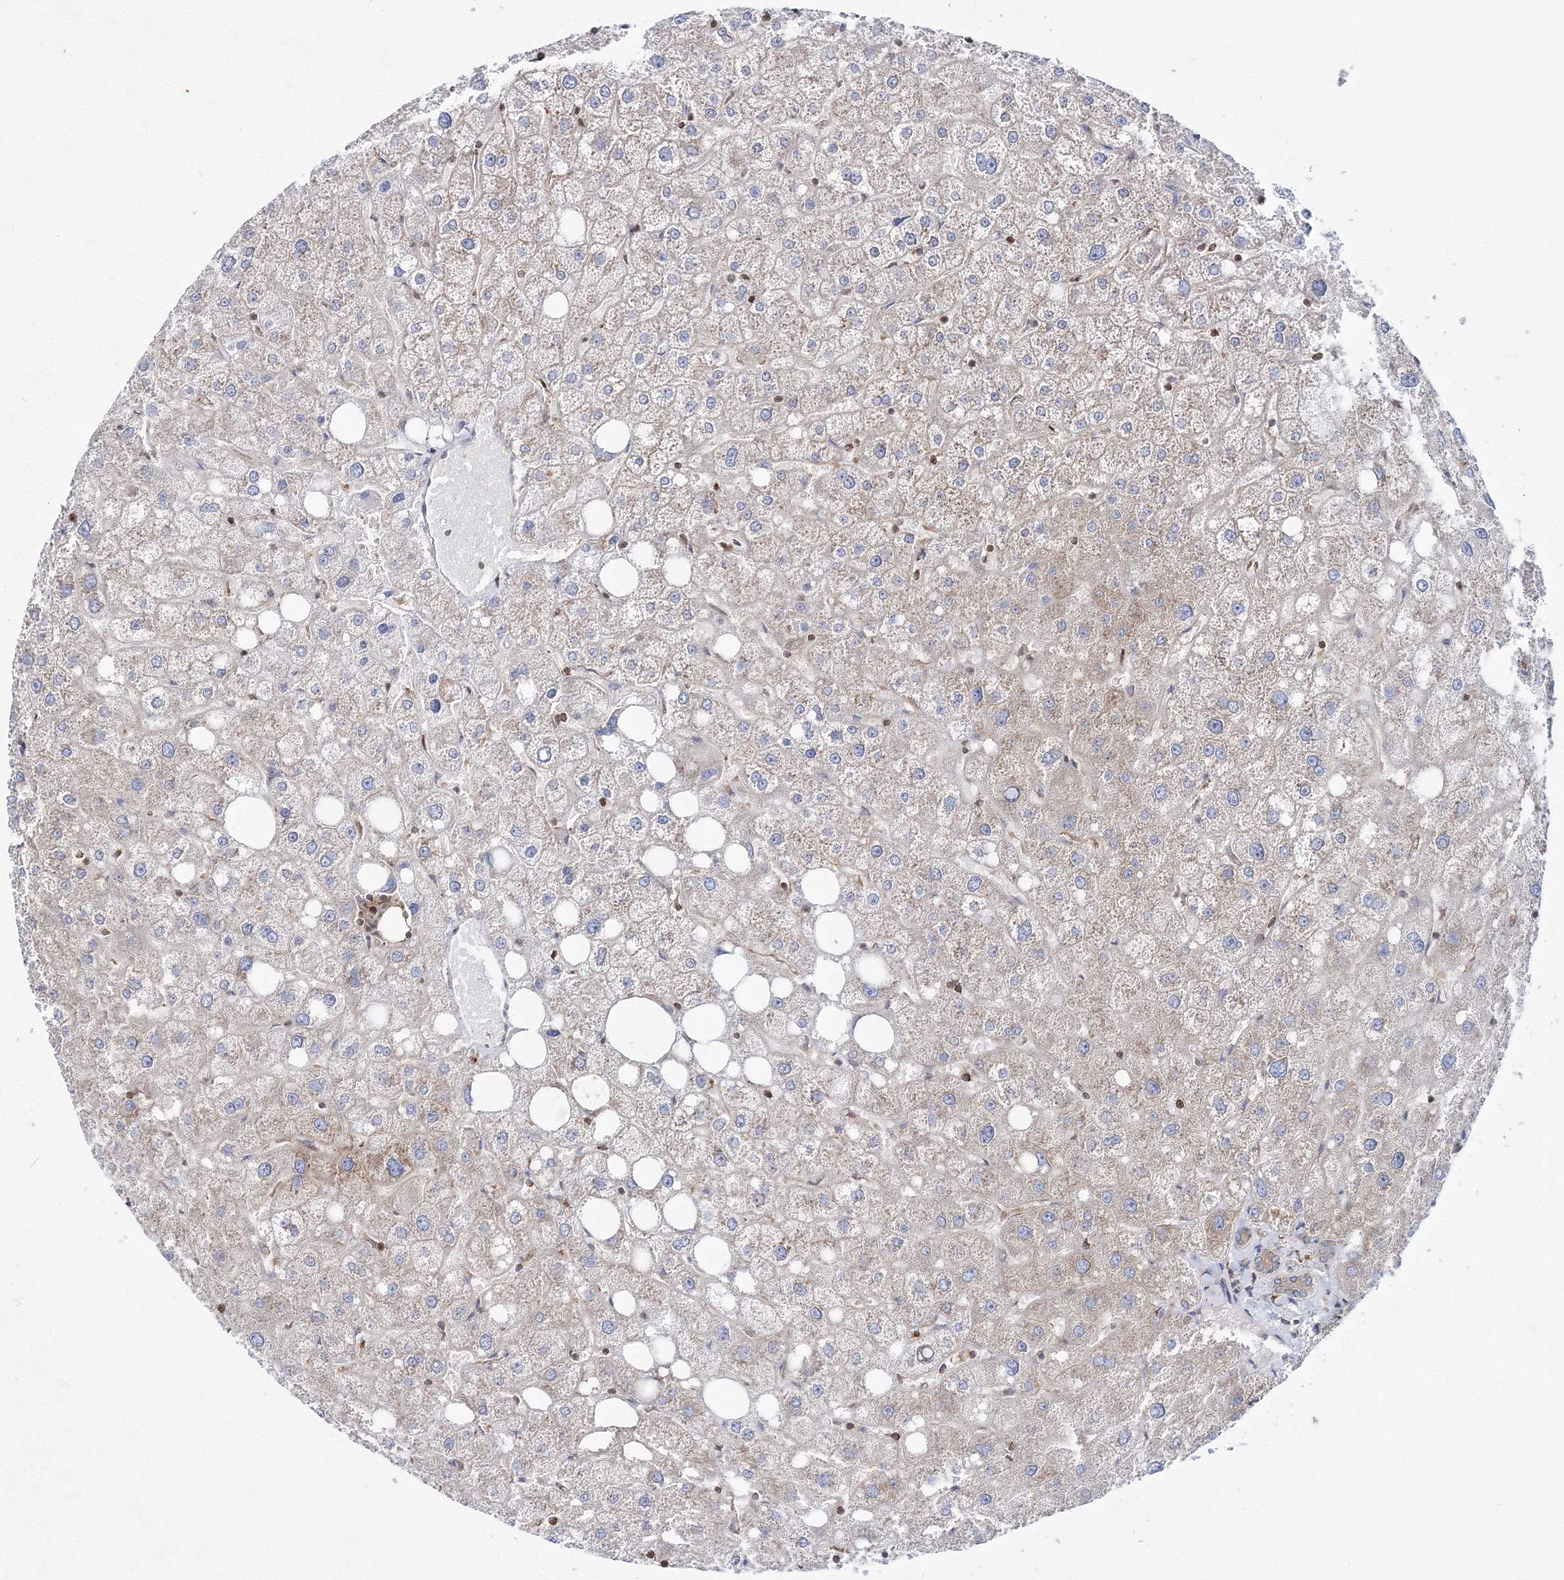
{"staining": {"intensity": "moderate", "quantity": ">75%", "location": "cytoplasmic/membranous"}, "tissue": "liver", "cell_type": "Cholangiocytes", "image_type": "normal", "snomed": [{"axis": "morphology", "description": "Normal tissue, NOS"}, {"axis": "topography", "description": "Liver"}], "caption": "Immunohistochemical staining of normal liver exhibits >75% levels of moderate cytoplasmic/membranous protein staining in approximately >75% of cholangiocytes. (Brightfield microscopy of DAB IHC at high magnification).", "gene": "HARS1", "patient": {"sex": "male", "age": 73}}